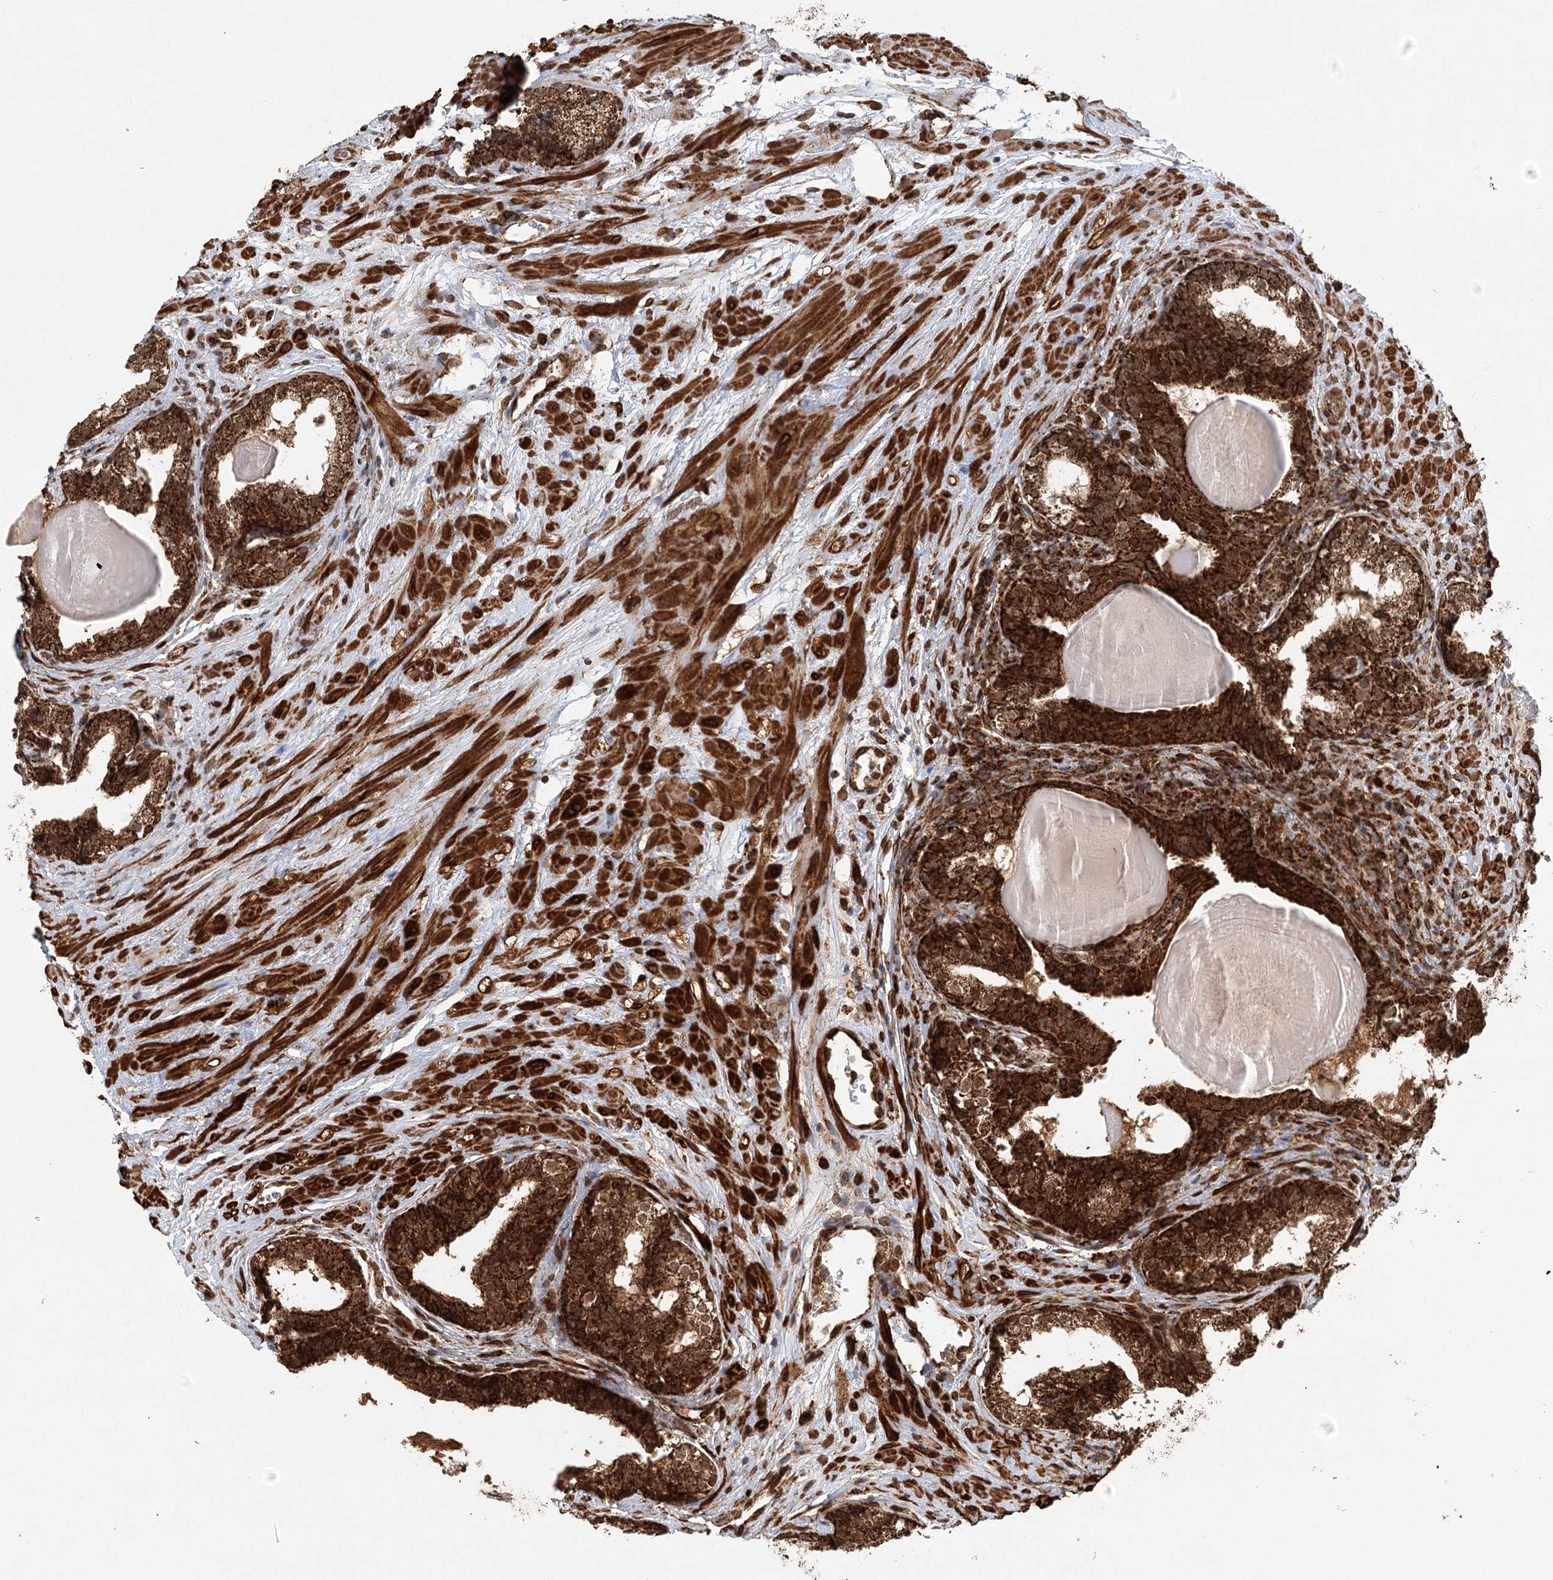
{"staining": {"intensity": "strong", "quantity": ">75%", "location": "cytoplasmic/membranous"}, "tissue": "prostate cancer", "cell_type": "Tumor cells", "image_type": "cancer", "snomed": [{"axis": "morphology", "description": "Adenocarcinoma, High grade"}, {"axis": "topography", "description": "Prostate"}], "caption": "Prostate high-grade adenocarcinoma tissue demonstrates strong cytoplasmic/membranous positivity in about >75% of tumor cells (brown staining indicates protein expression, while blue staining denotes nuclei).", "gene": "BCKDHA", "patient": {"sex": "male", "age": 56}}